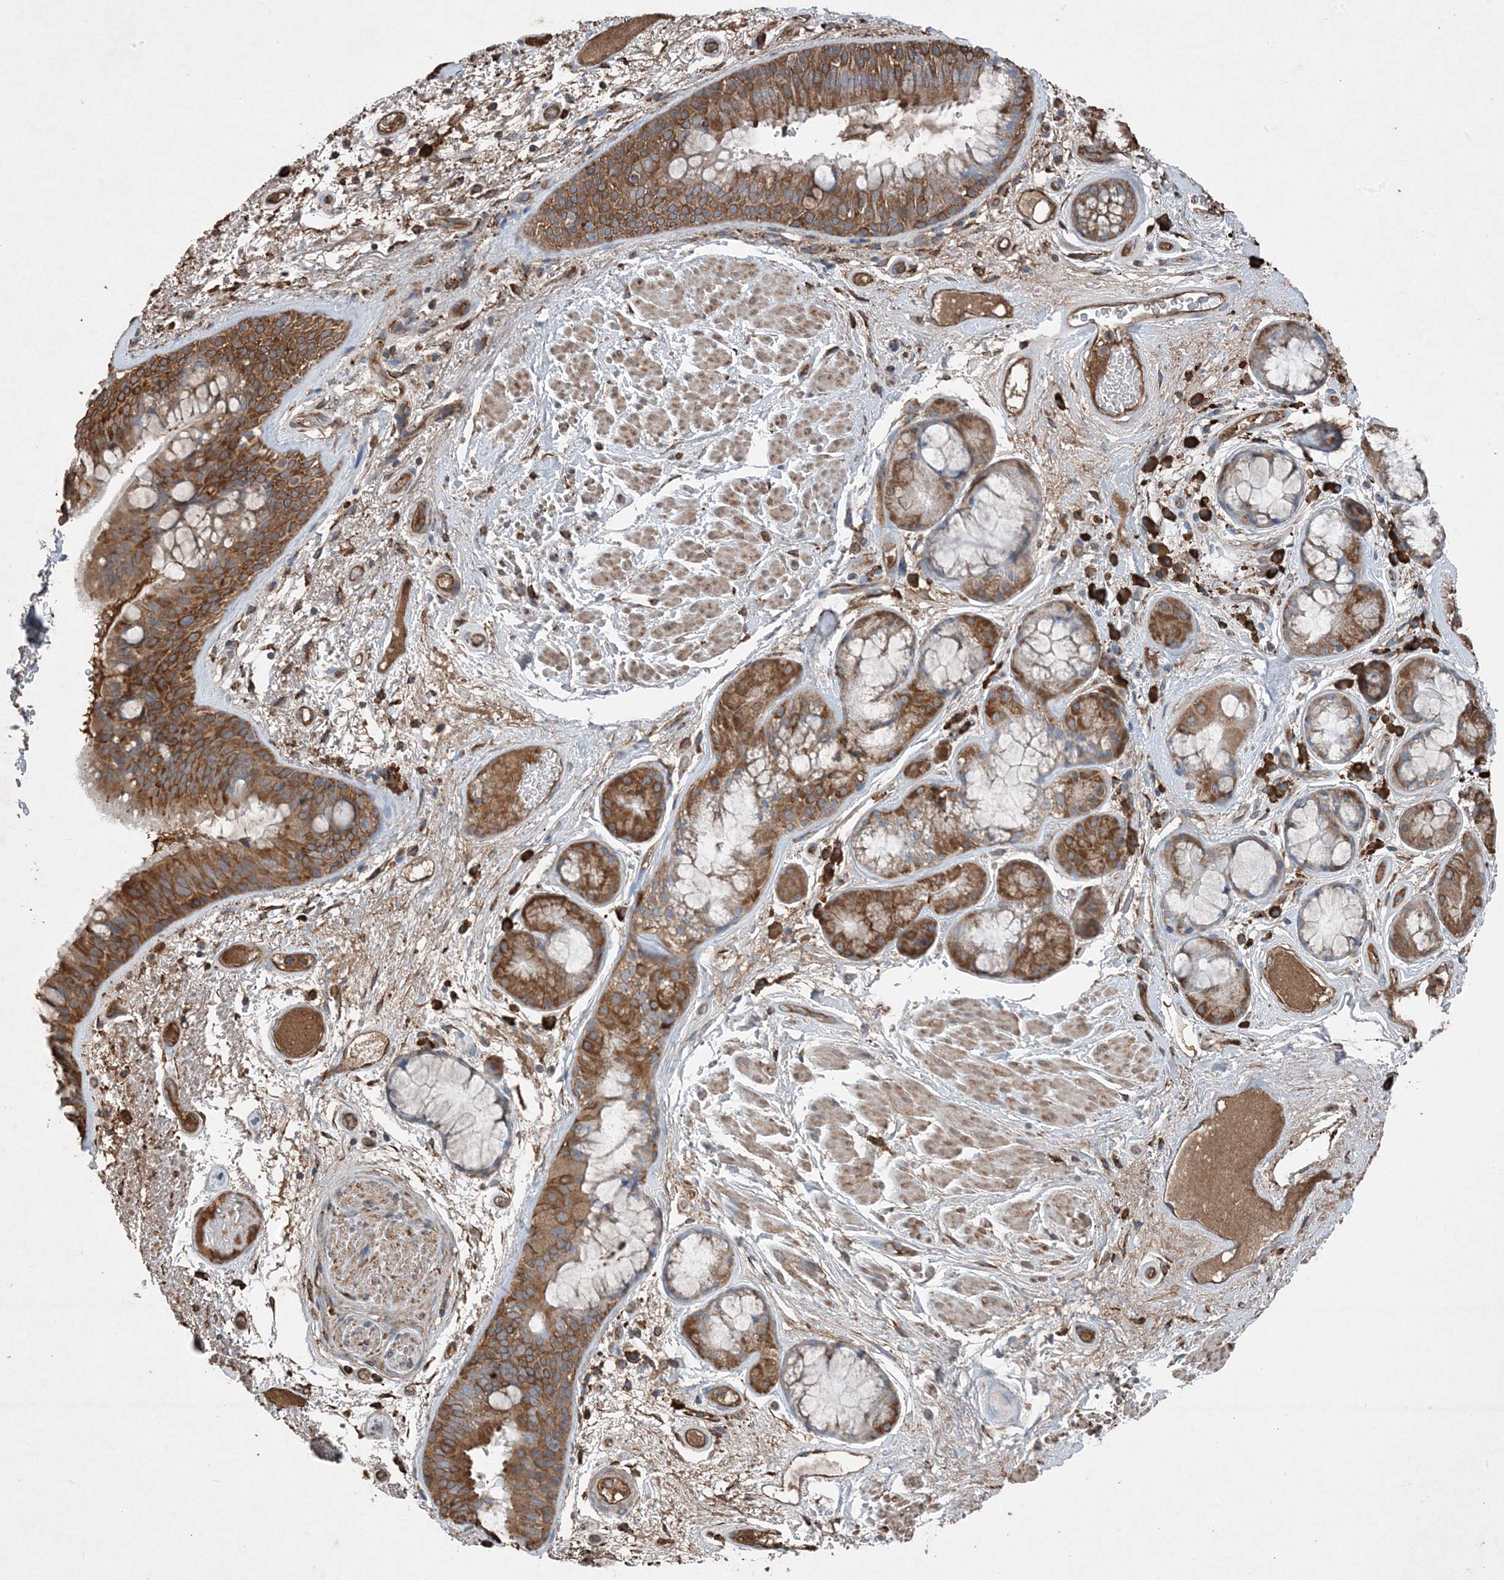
{"staining": {"intensity": "strong", "quantity": ">75%", "location": "cytoplasmic/membranous"}, "tissue": "bronchus", "cell_type": "Respiratory epithelial cells", "image_type": "normal", "snomed": [{"axis": "morphology", "description": "Normal tissue, NOS"}, {"axis": "morphology", "description": "Squamous cell carcinoma, NOS"}, {"axis": "topography", "description": "Lymph node"}, {"axis": "topography", "description": "Bronchus"}, {"axis": "topography", "description": "Lung"}], "caption": "DAB (3,3'-diaminobenzidine) immunohistochemical staining of benign bronchus shows strong cytoplasmic/membranous protein positivity in about >75% of respiratory epithelial cells.", "gene": "PDIA6", "patient": {"sex": "male", "age": 66}}